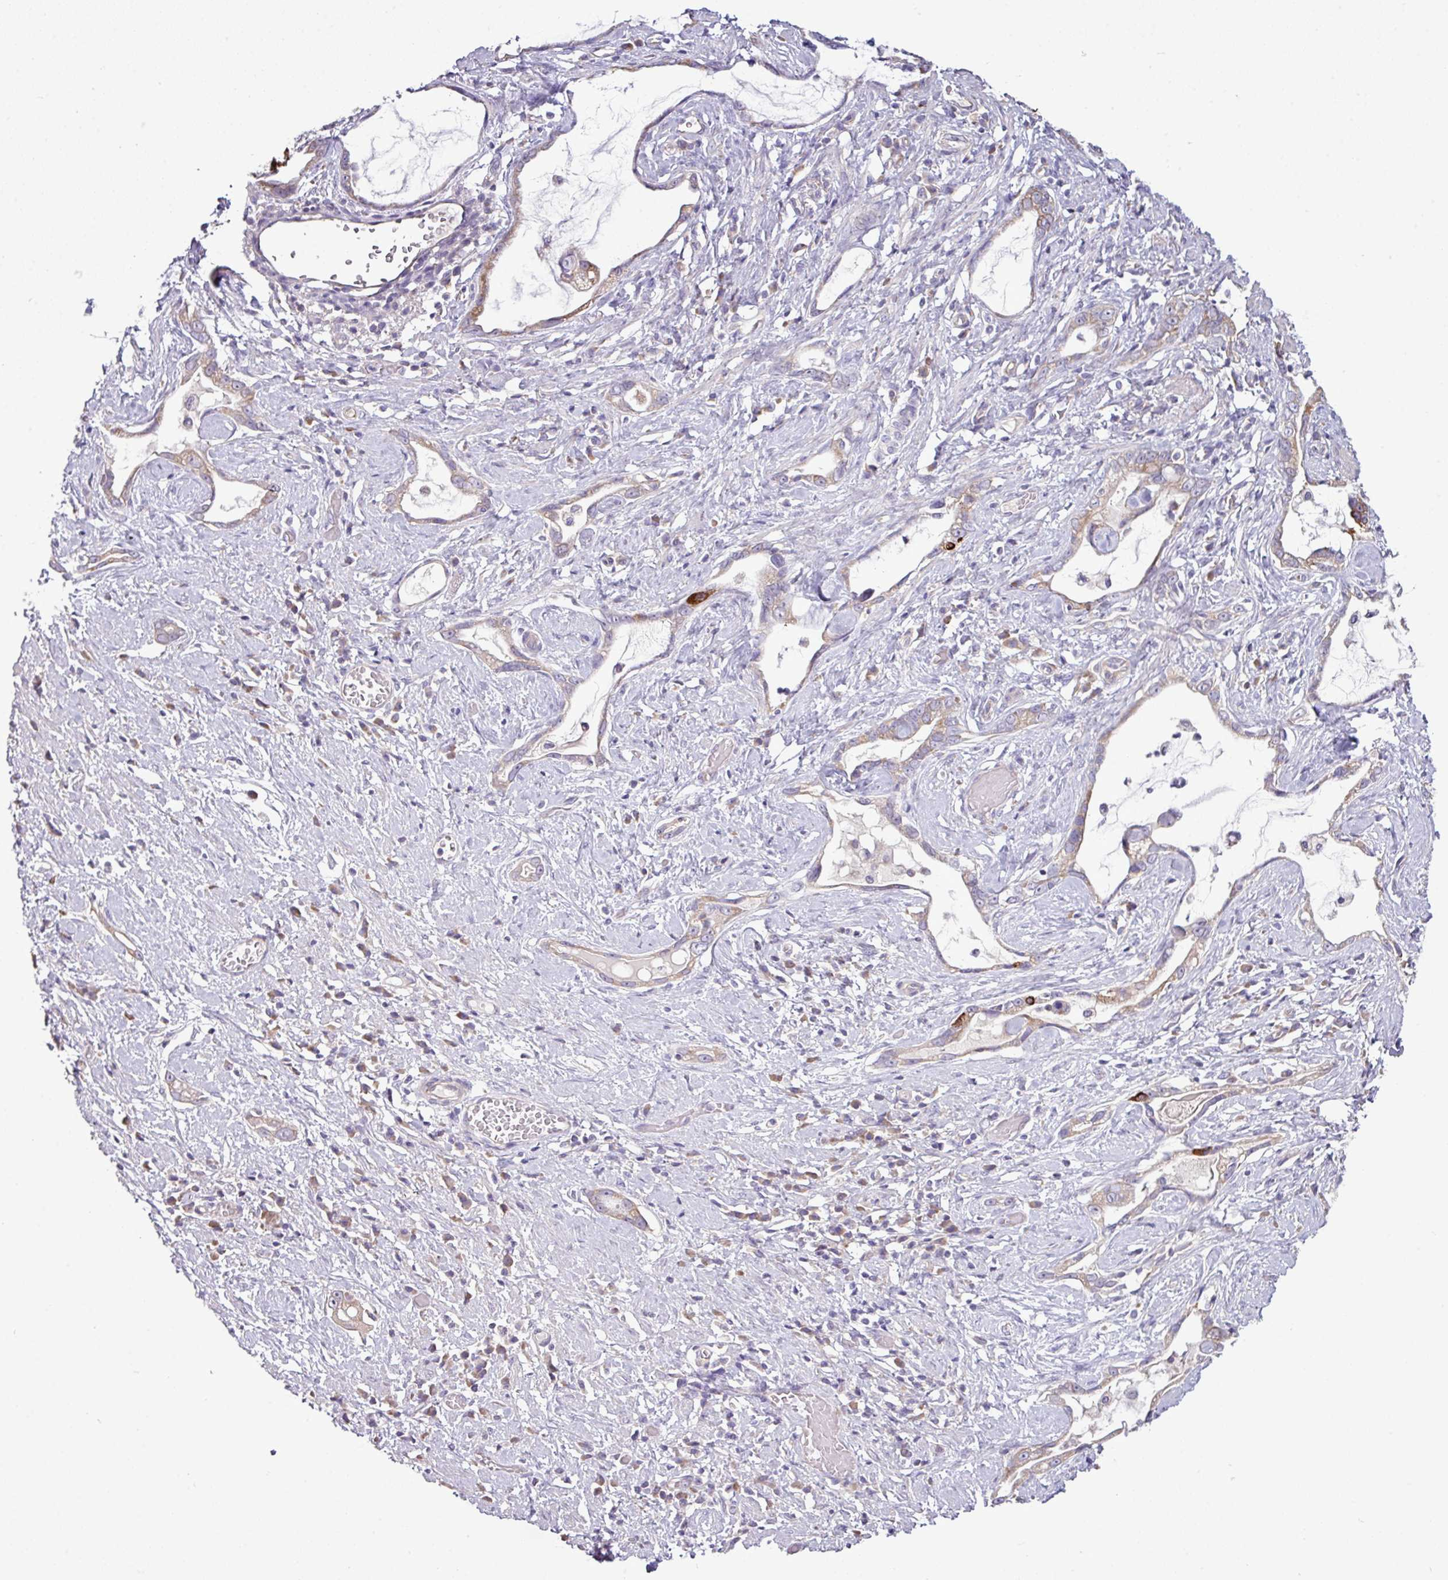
{"staining": {"intensity": "moderate", "quantity": "25%-75%", "location": "cytoplasmic/membranous"}, "tissue": "stomach cancer", "cell_type": "Tumor cells", "image_type": "cancer", "snomed": [{"axis": "morphology", "description": "Adenocarcinoma, NOS"}, {"axis": "topography", "description": "Stomach"}], "caption": "Protein staining of stomach adenocarcinoma tissue displays moderate cytoplasmic/membranous positivity in about 25%-75% of tumor cells. The protein is shown in brown color, while the nuclei are stained blue.", "gene": "AGAP5", "patient": {"sex": "male", "age": 55}}